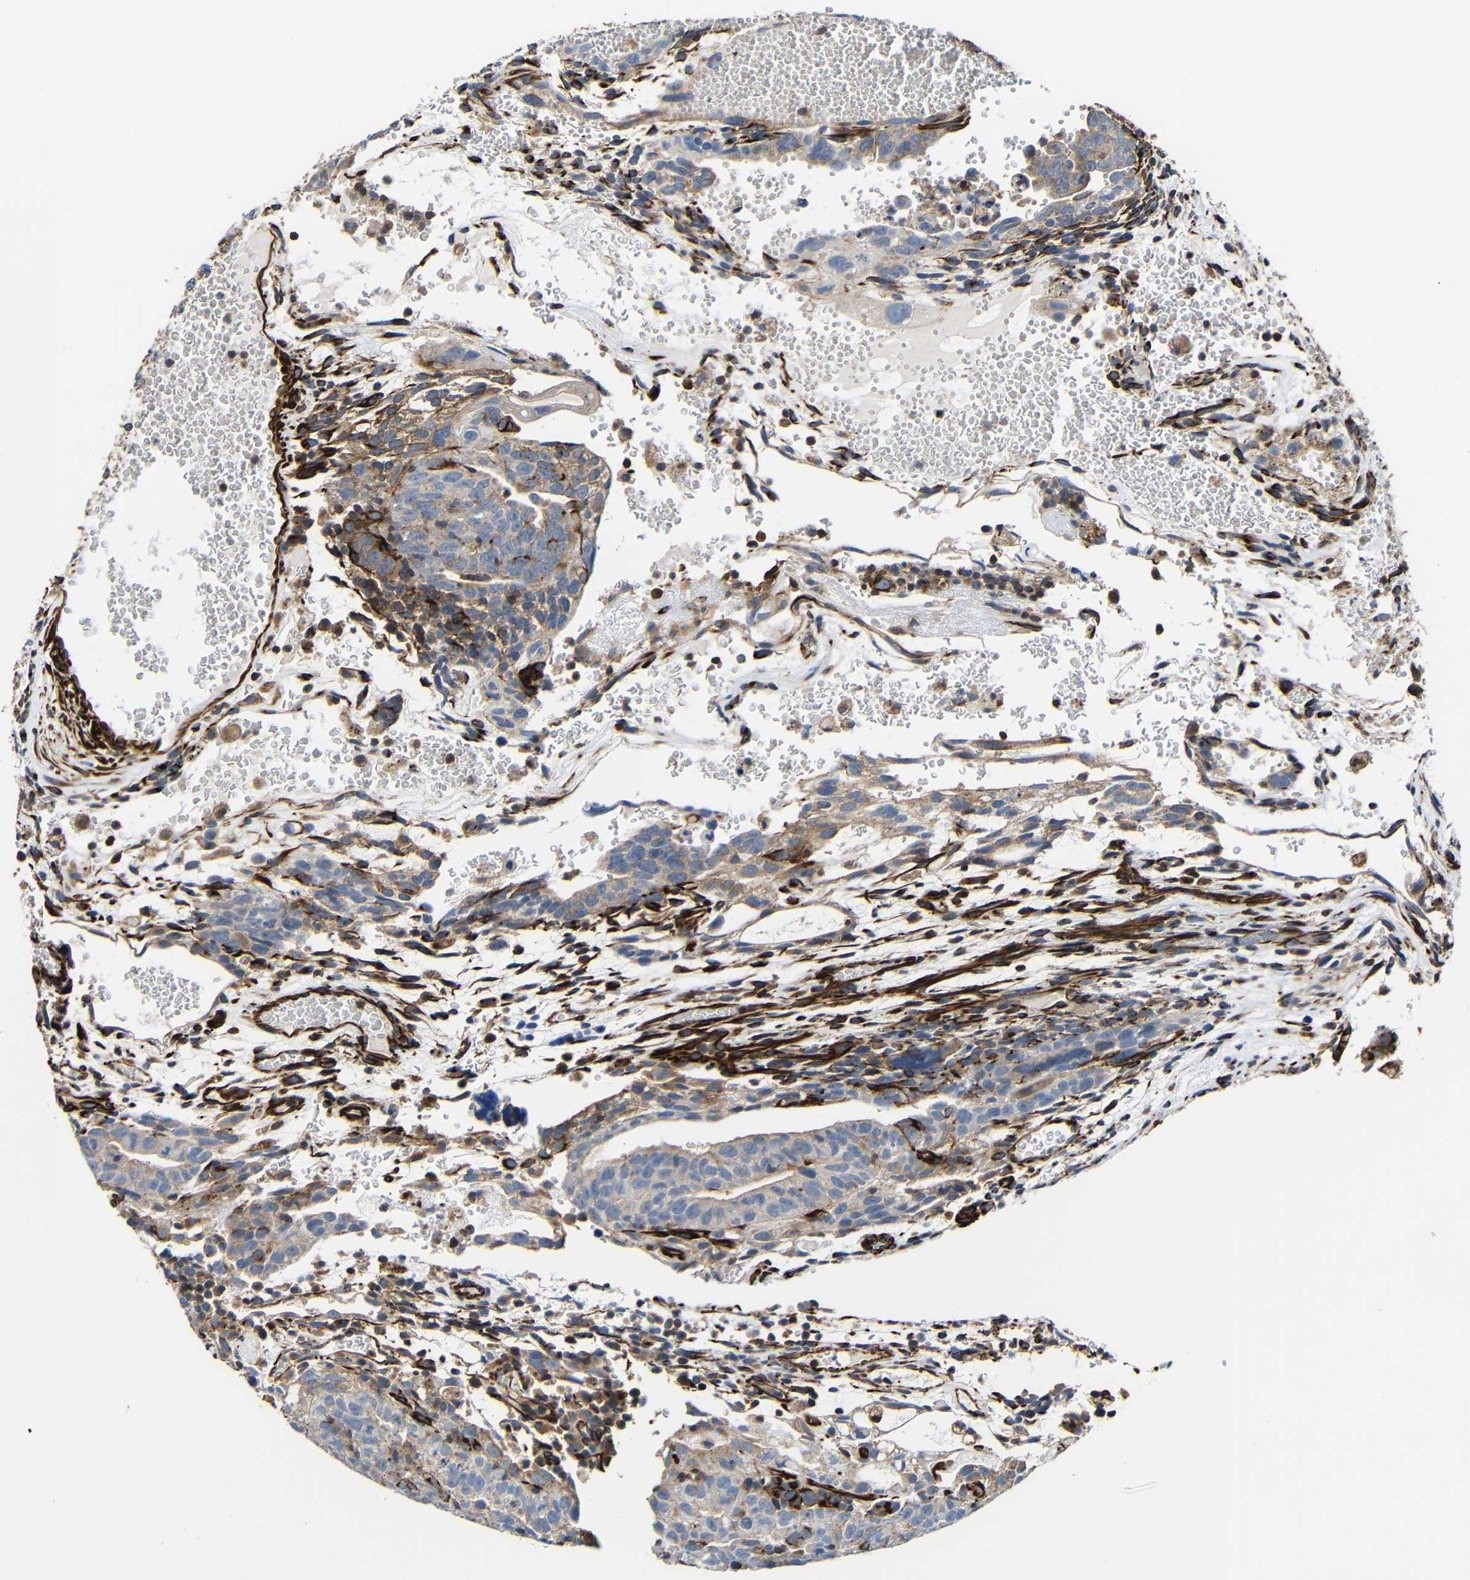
{"staining": {"intensity": "weak", "quantity": ">75%", "location": "cytoplasmic/membranous"}, "tissue": "testis cancer", "cell_type": "Tumor cells", "image_type": "cancer", "snomed": [{"axis": "morphology", "description": "Seminoma, NOS"}, {"axis": "morphology", "description": "Carcinoma, Embryonal, NOS"}, {"axis": "topography", "description": "Testis"}], "caption": "Immunohistochemical staining of embryonal carcinoma (testis) shows low levels of weak cytoplasmic/membranous protein positivity in approximately >75% of tumor cells.", "gene": "IGSF10", "patient": {"sex": "male", "age": 52}}